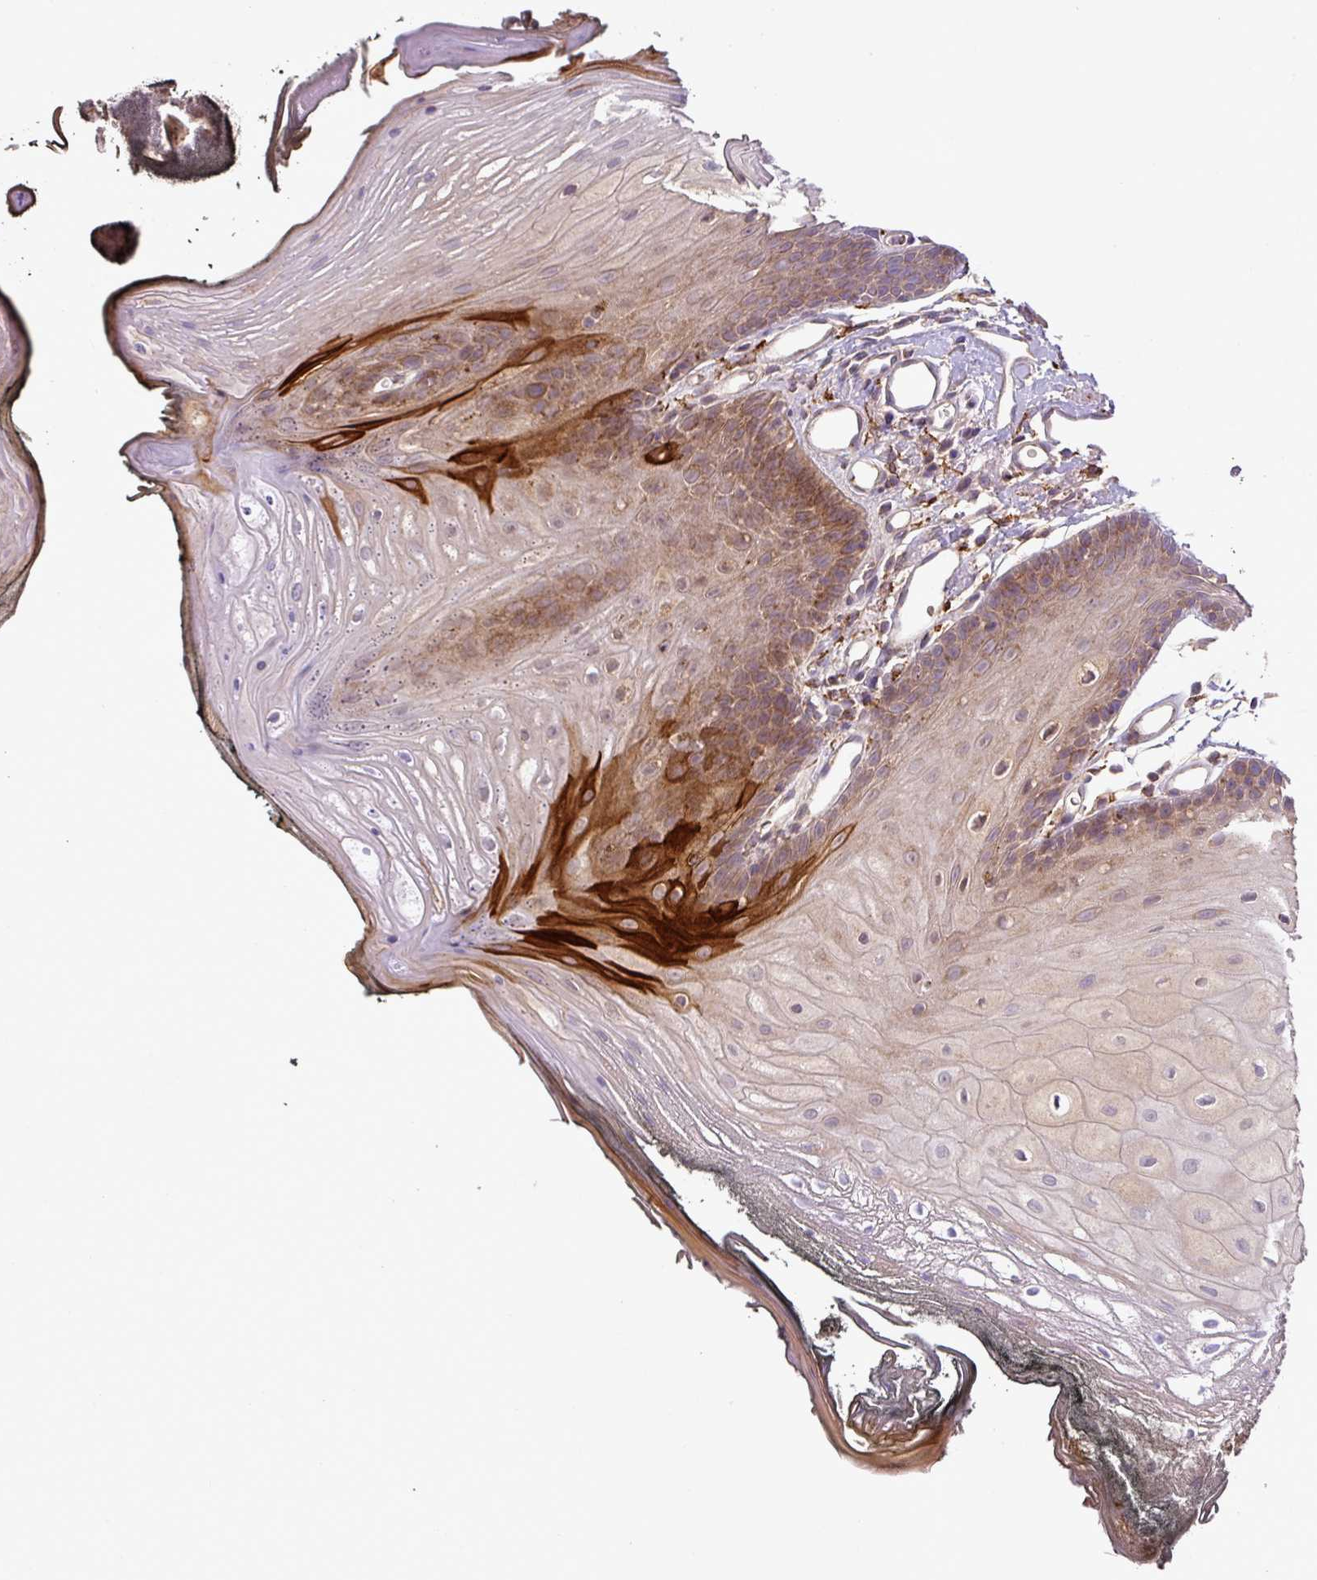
{"staining": {"intensity": "strong", "quantity": "<25%", "location": "cytoplasmic/membranous"}, "tissue": "oral mucosa", "cell_type": "Squamous epithelial cells", "image_type": "normal", "snomed": [{"axis": "morphology", "description": "Normal tissue, NOS"}, {"axis": "morphology", "description": "Squamous cell carcinoma, NOS"}, {"axis": "topography", "description": "Oral tissue"}, {"axis": "topography", "description": "Head-Neck"}], "caption": "Immunohistochemistry (IHC) staining of benign oral mucosa, which reveals medium levels of strong cytoplasmic/membranous staining in approximately <25% of squamous epithelial cells indicating strong cytoplasmic/membranous protein staining. The staining was performed using DAB (3,3'-diaminobenzidine) (brown) for protein detection and nuclei were counterstained in hematoxylin (blue).", "gene": "ZNF513", "patient": {"sex": "female", "age": 81}}